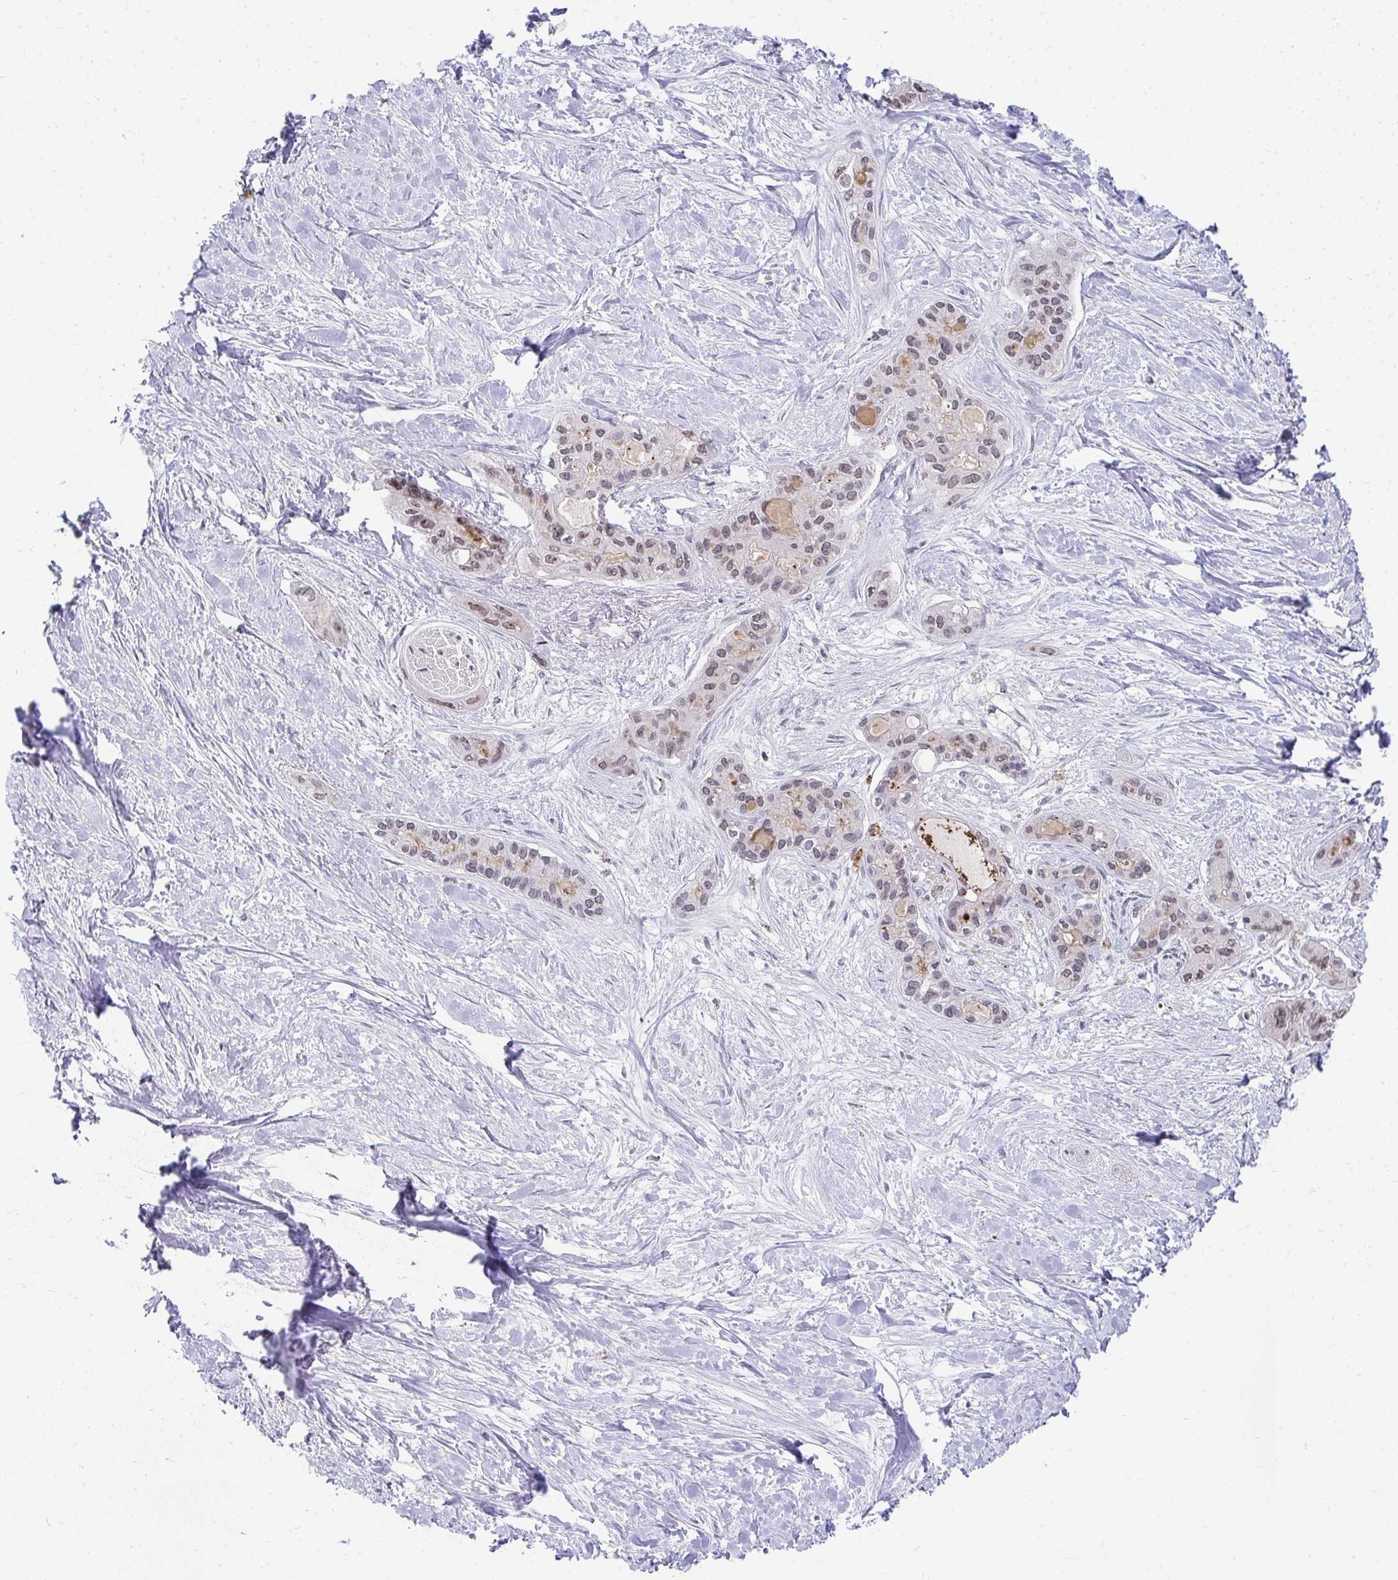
{"staining": {"intensity": "weak", "quantity": "<25%", "location": "nuclear"}, "tissue": "pancreatic cancer", "cell_type": "Tumor cells", "image_type": "cancer", "snomed": [{"axis": "morphology", "description": "Adenocarcinoma, NOS"}, {"axis": "topography", "description": "Pancreas"}], "caption": "Tumor cells show no significant protein staining in pancreatic adenocarcinoma. (Stains: DAB immunohistochemistry with hematoxylin counter stain, Microscopy: brightfield microscopy at high magnification).", "gene": "HIRA", "patient": {"sex": "female", "age": 50}}